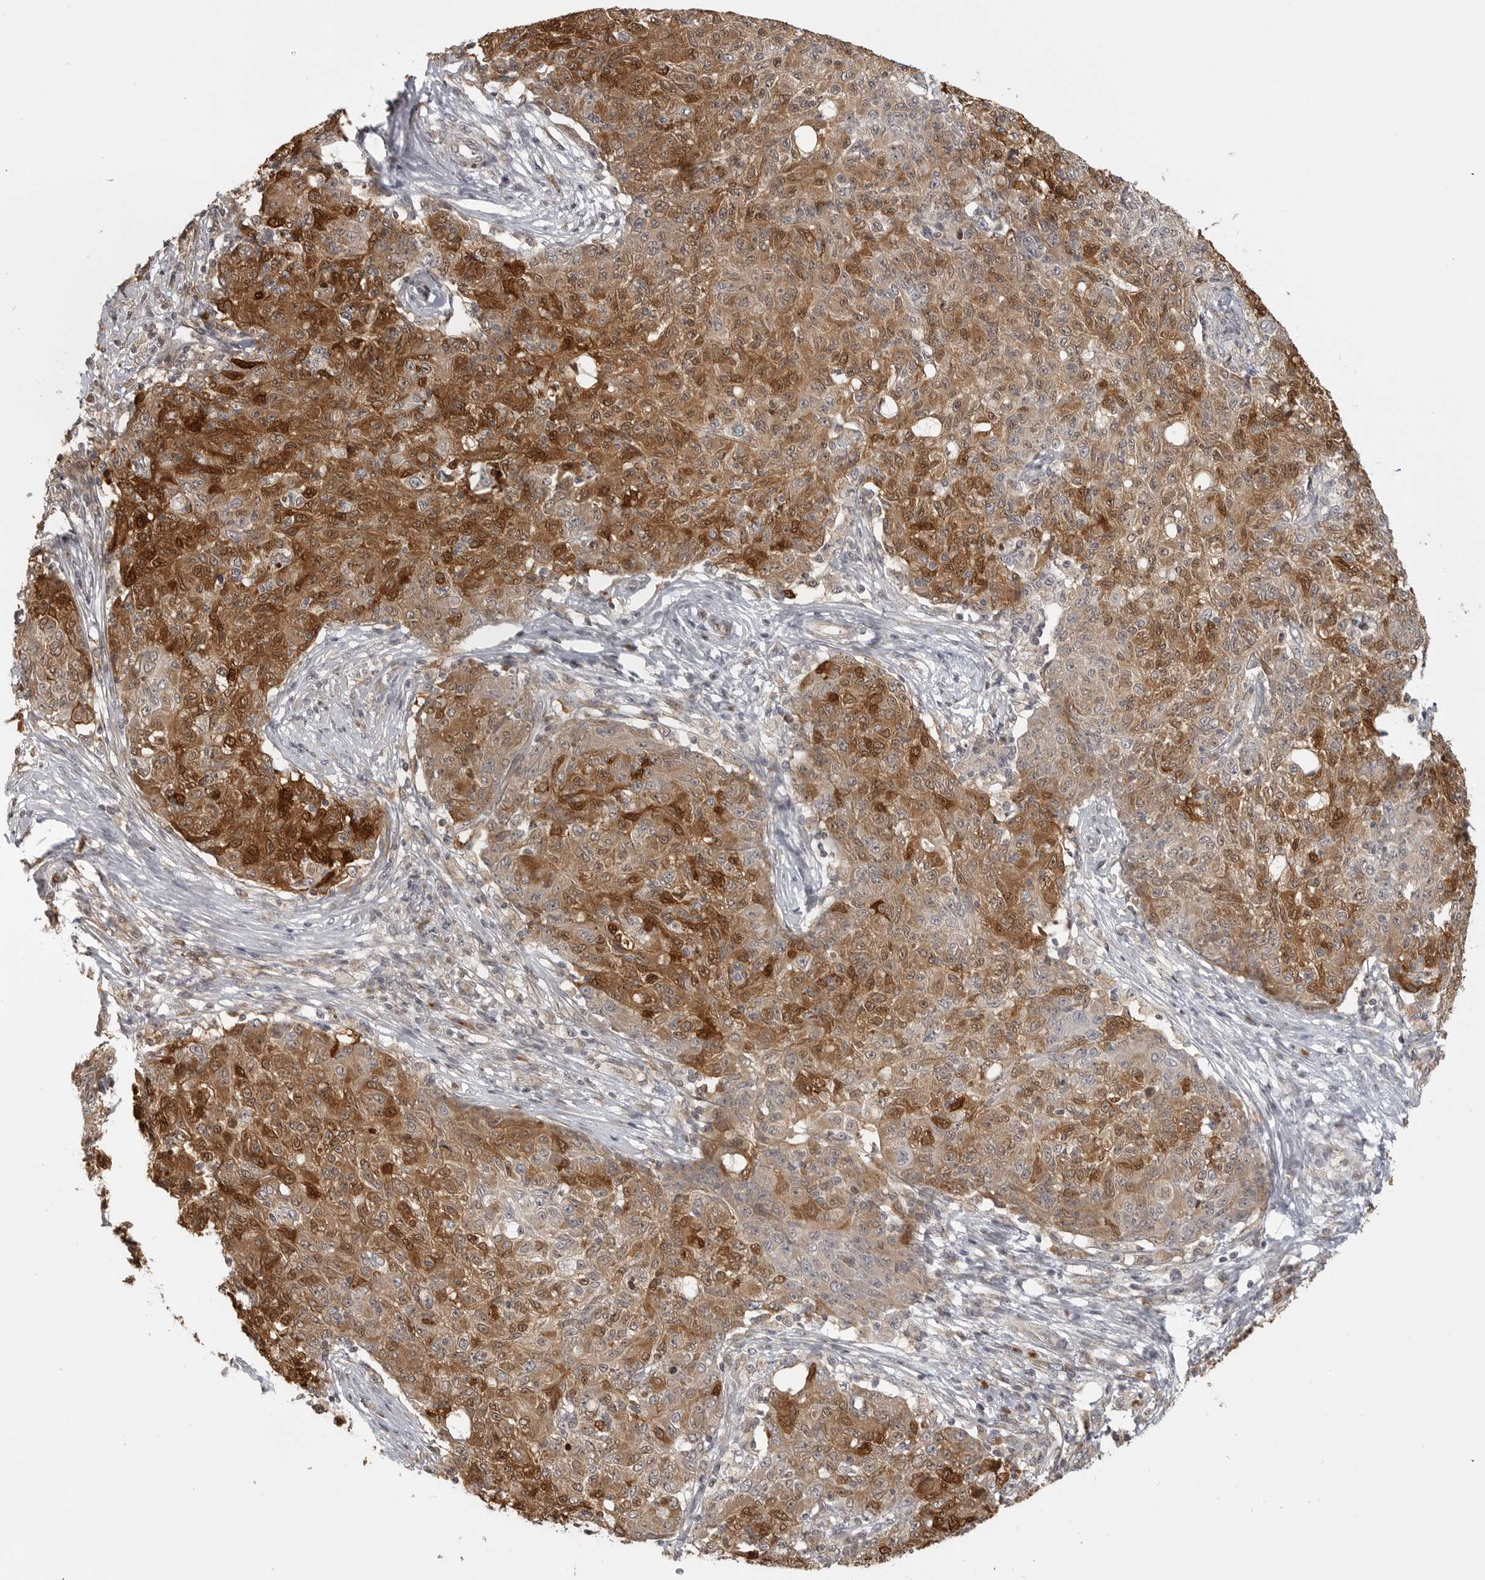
{"staining": {"intensity": "moderate", "quantity": ">75%", "location": "cytoplasmic/membranous"}, "tissue": "ovarian cancer", "cell_type": "Tumor cells", "image_type": "cancer", "snomed": [{"axis": "morphology", "description": "Carcinoma, endometroid"}, {"axis": "topography", "description": "Ovary"}], "caption": "Immunohistochemistry histopathology image of endometroid carcinoma (ovarian) stained for a protein (brown), which shows medium levels of moderate cytoplasmic/membranous staining in approximately >75% of tumor cells.", "gene": "IDO1", "patient": {"sex": "female", "age": 42}}